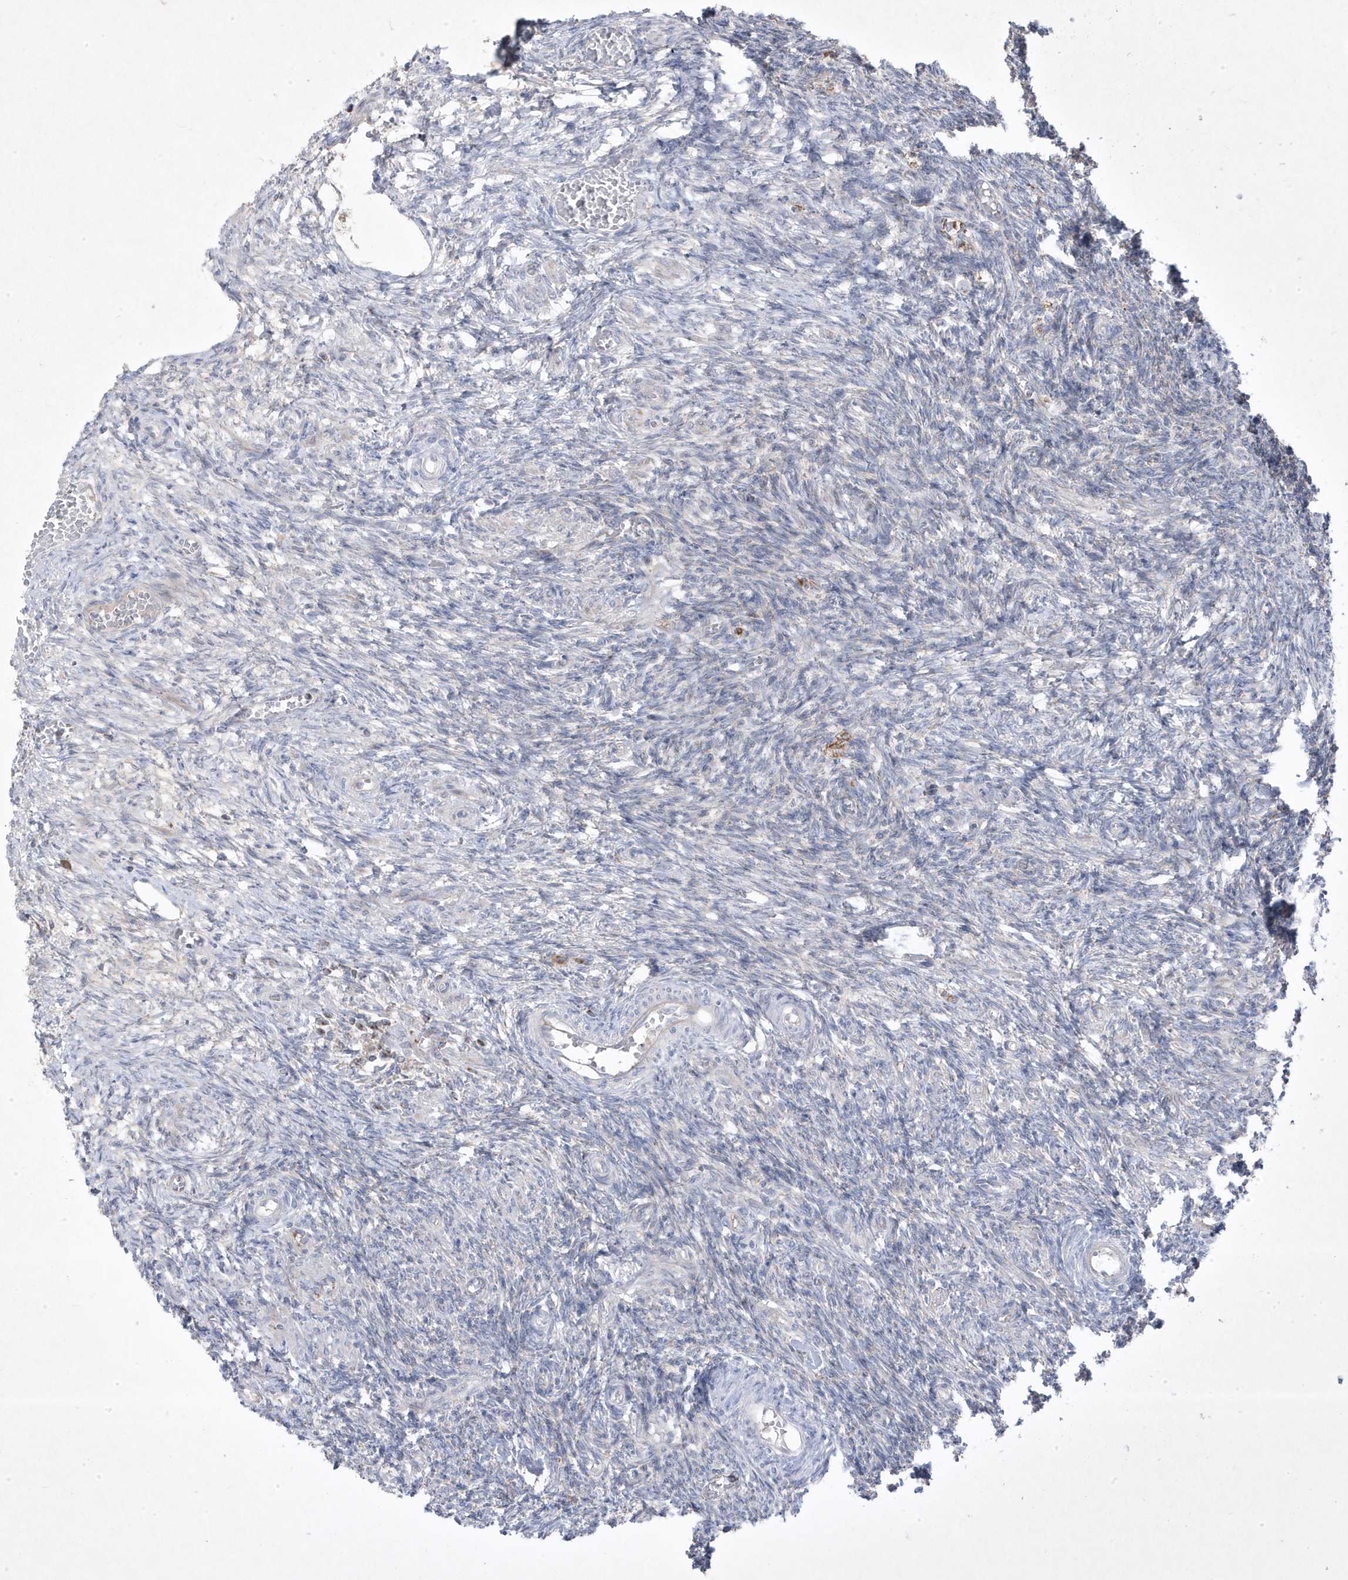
{"staining": {"intensity": "negative", "quantity": "none", "location": "none"}, "tissue": "ovary", "cell_type": "Ovarian stroma cells", "image_type": "normal", "snomed": [{"axis": "morphology", "description": "Normal tissue, NOS"}, {"axis": "topography", "description": "Ovary"}], "caption": "Protein analysis of benign ovary exhibits no significant staining in ovarian stroma cells.", "gene": "ADAMTSL3", "patient": {"sex": "female", "age": 27}}